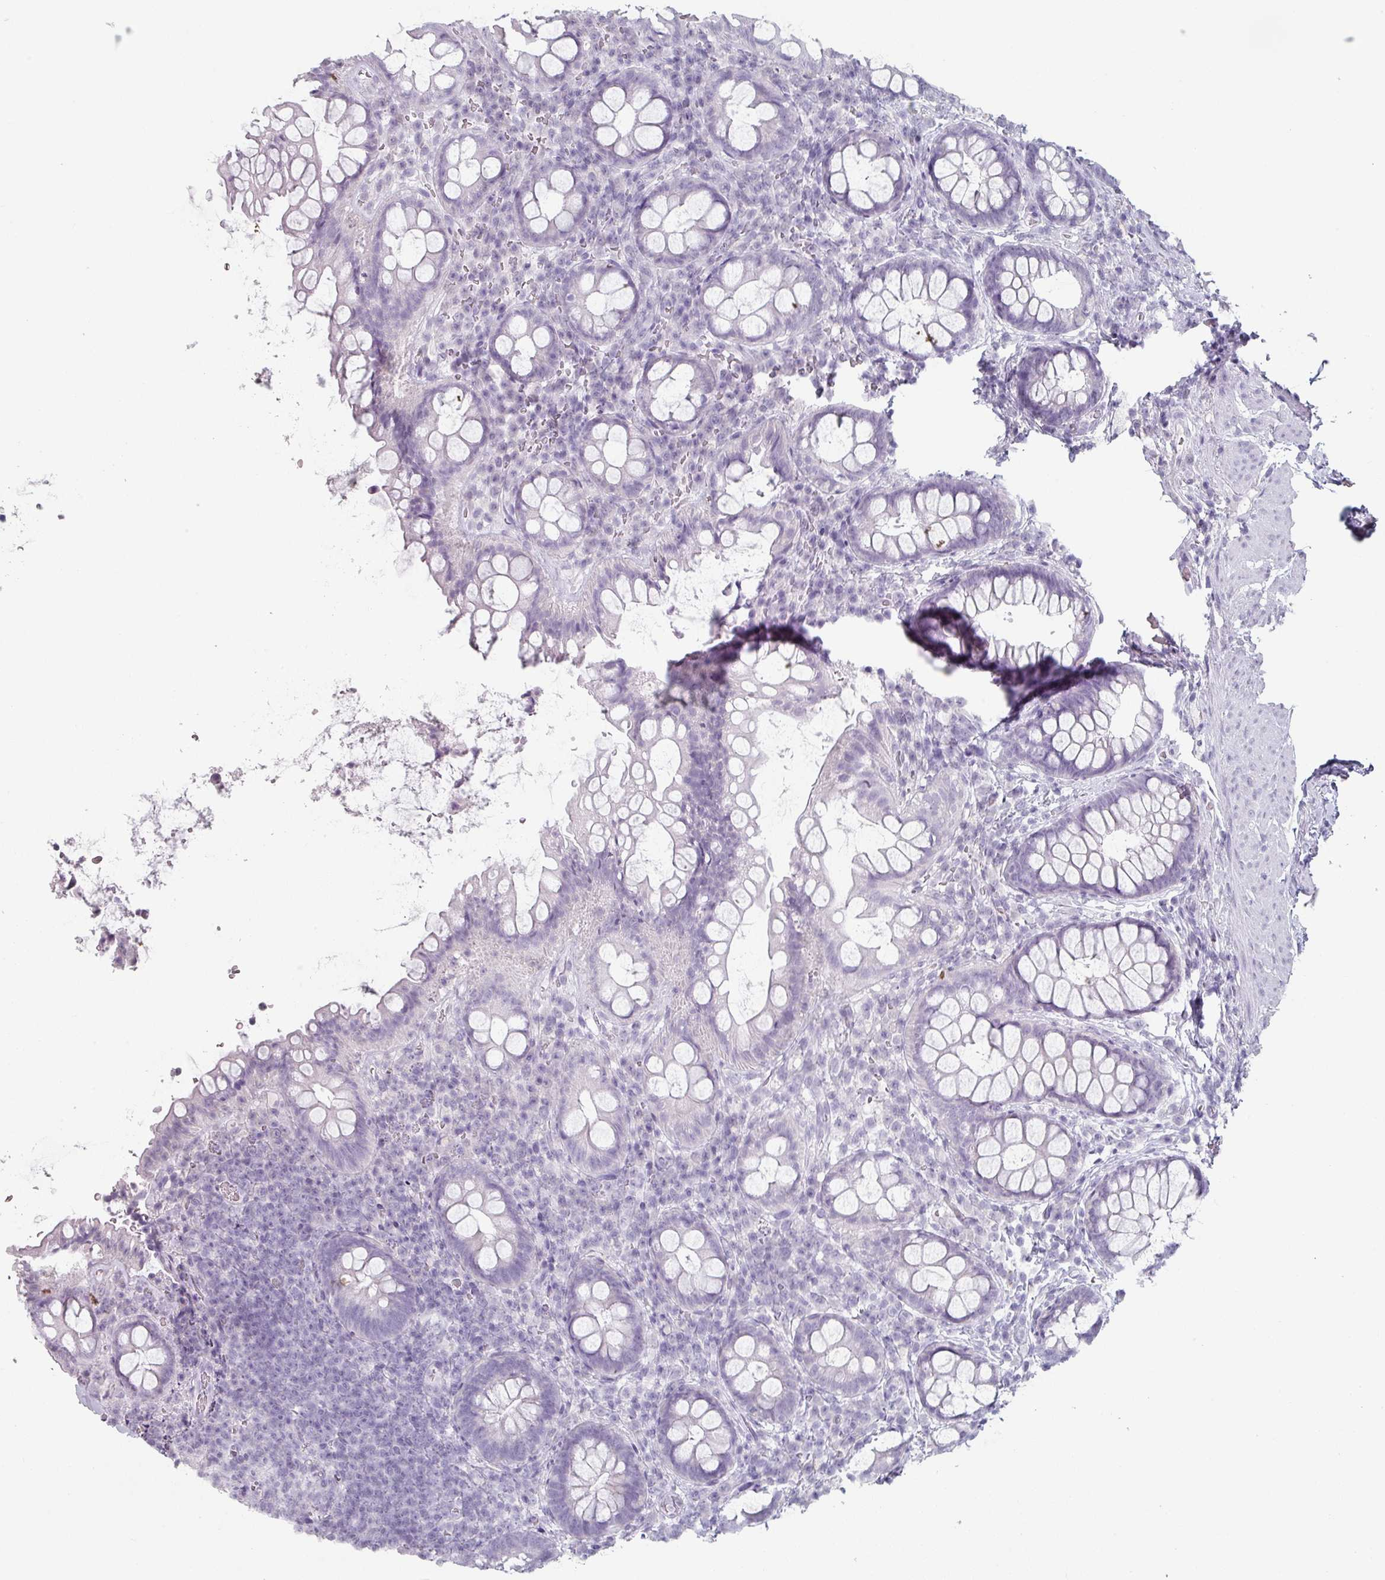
{"staining": {"intensity": "negative", "quantity": "none", "location": "none"}, "tissue": "rectum", "cell_type": "Glandular cells", "image_type": "normal", "snomed": [{"axis": "morphology", "description": "Normal tissue, NOS"}, {"axis": "topography", "description": "Rectum"}, {"axis": "topography", "description": "Peripheral nerve tissue"}], "caption": "The immunohistochemistry (IHC) photomicrograph has no significant expression in glandular cells of rectum.", "gene": "SLC35G2", "patient": {"sex": "female", "age": 69}}